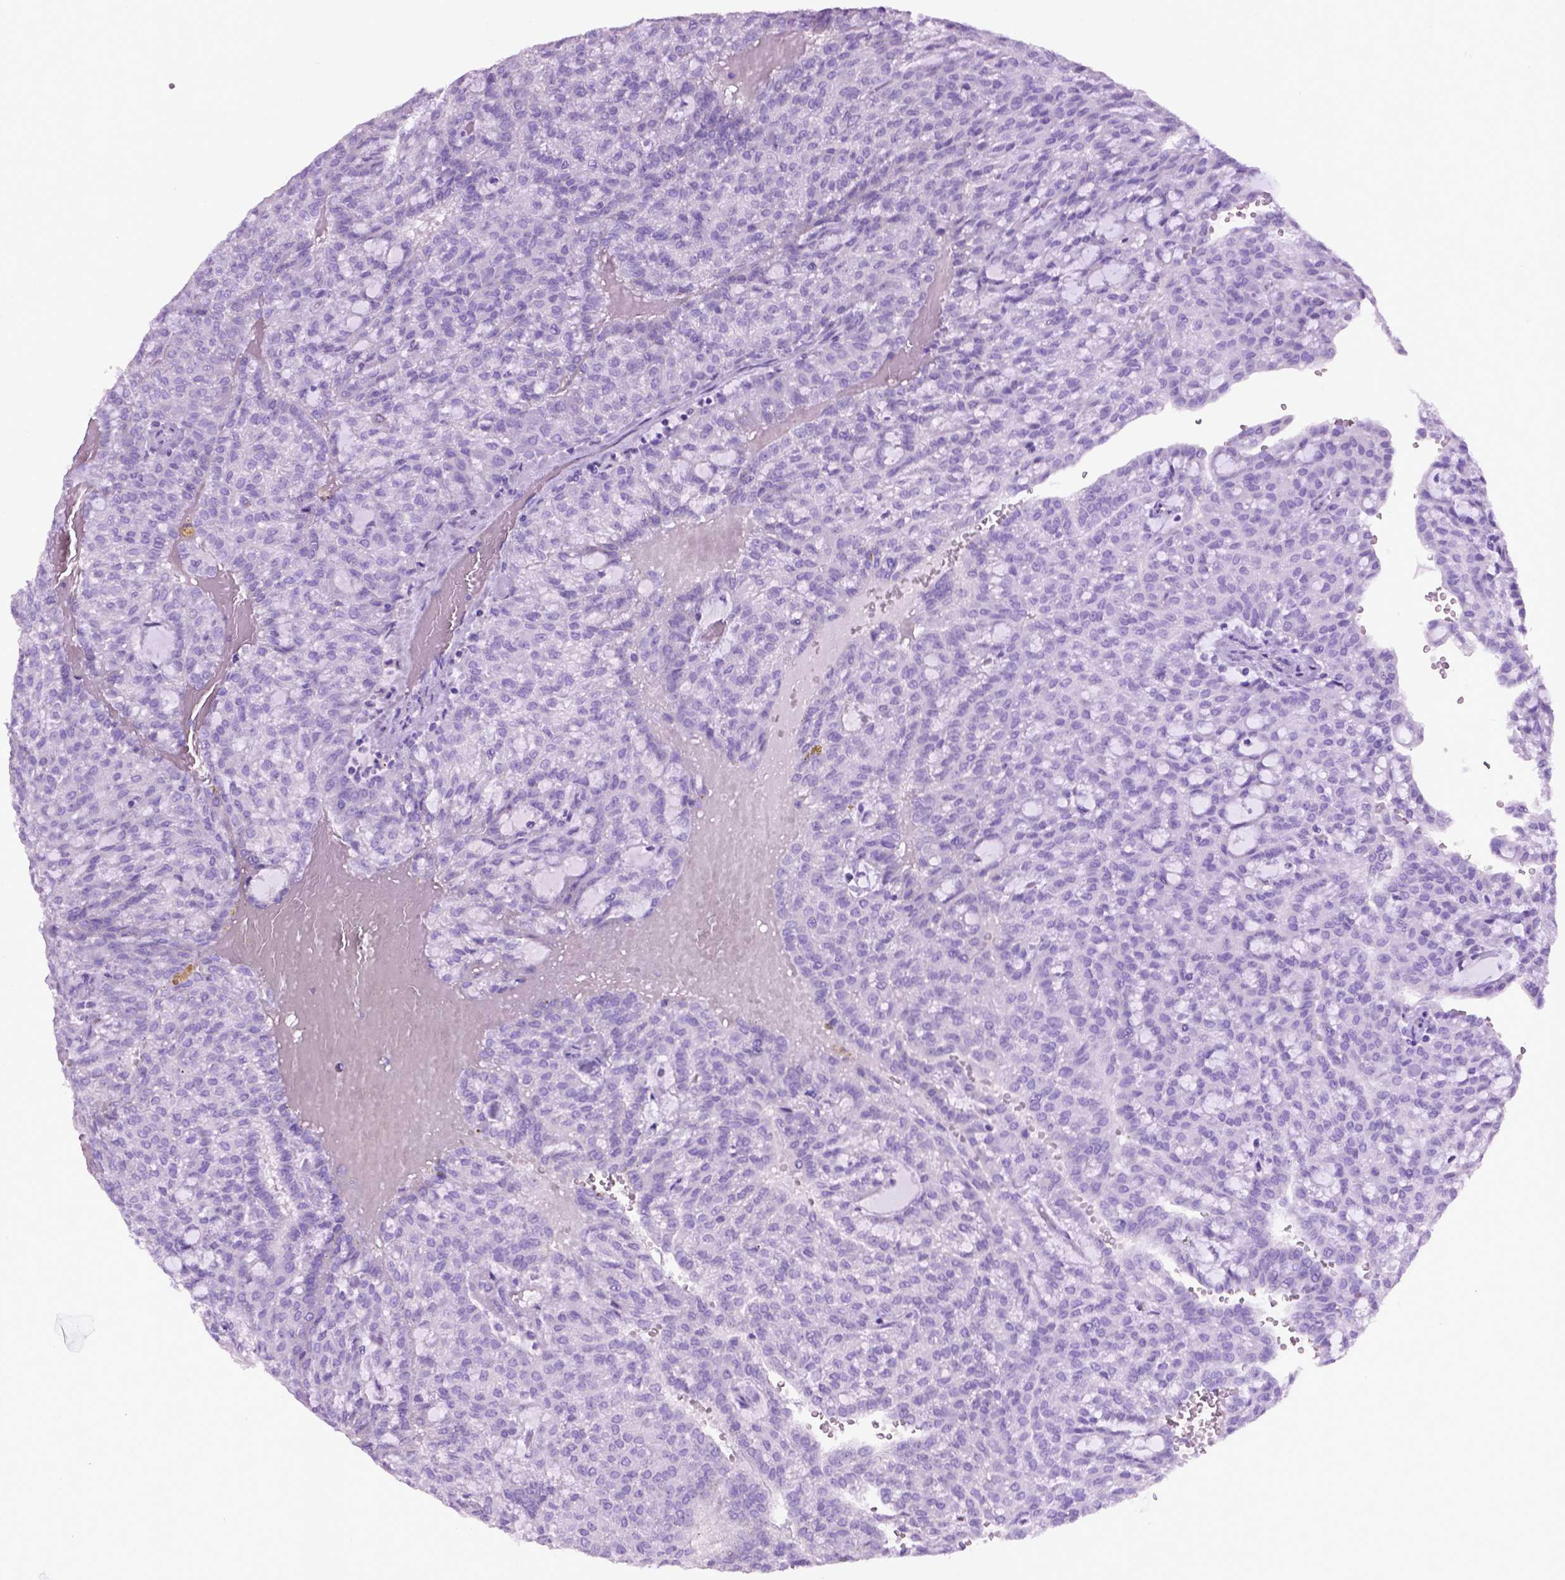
{"staining": {"intensity": "negative", "quantity": "none", "location": "none"}, "tissue": "renal cancer", "cell_type": "Tumor cells", "image_type": "cancer", "snomed": [{"axis": "morphology", "description": "Adenocarcinoma, NOS"}, {"axis": "topography", "description": "Kidney"}], "caption": "The immunohistochemistry image has no significant staining in tumor cells of renal cancer (adenocarcinoma) tissue.", "gene": "LELP1", "patient": {"sex": "male", "age": 63}}